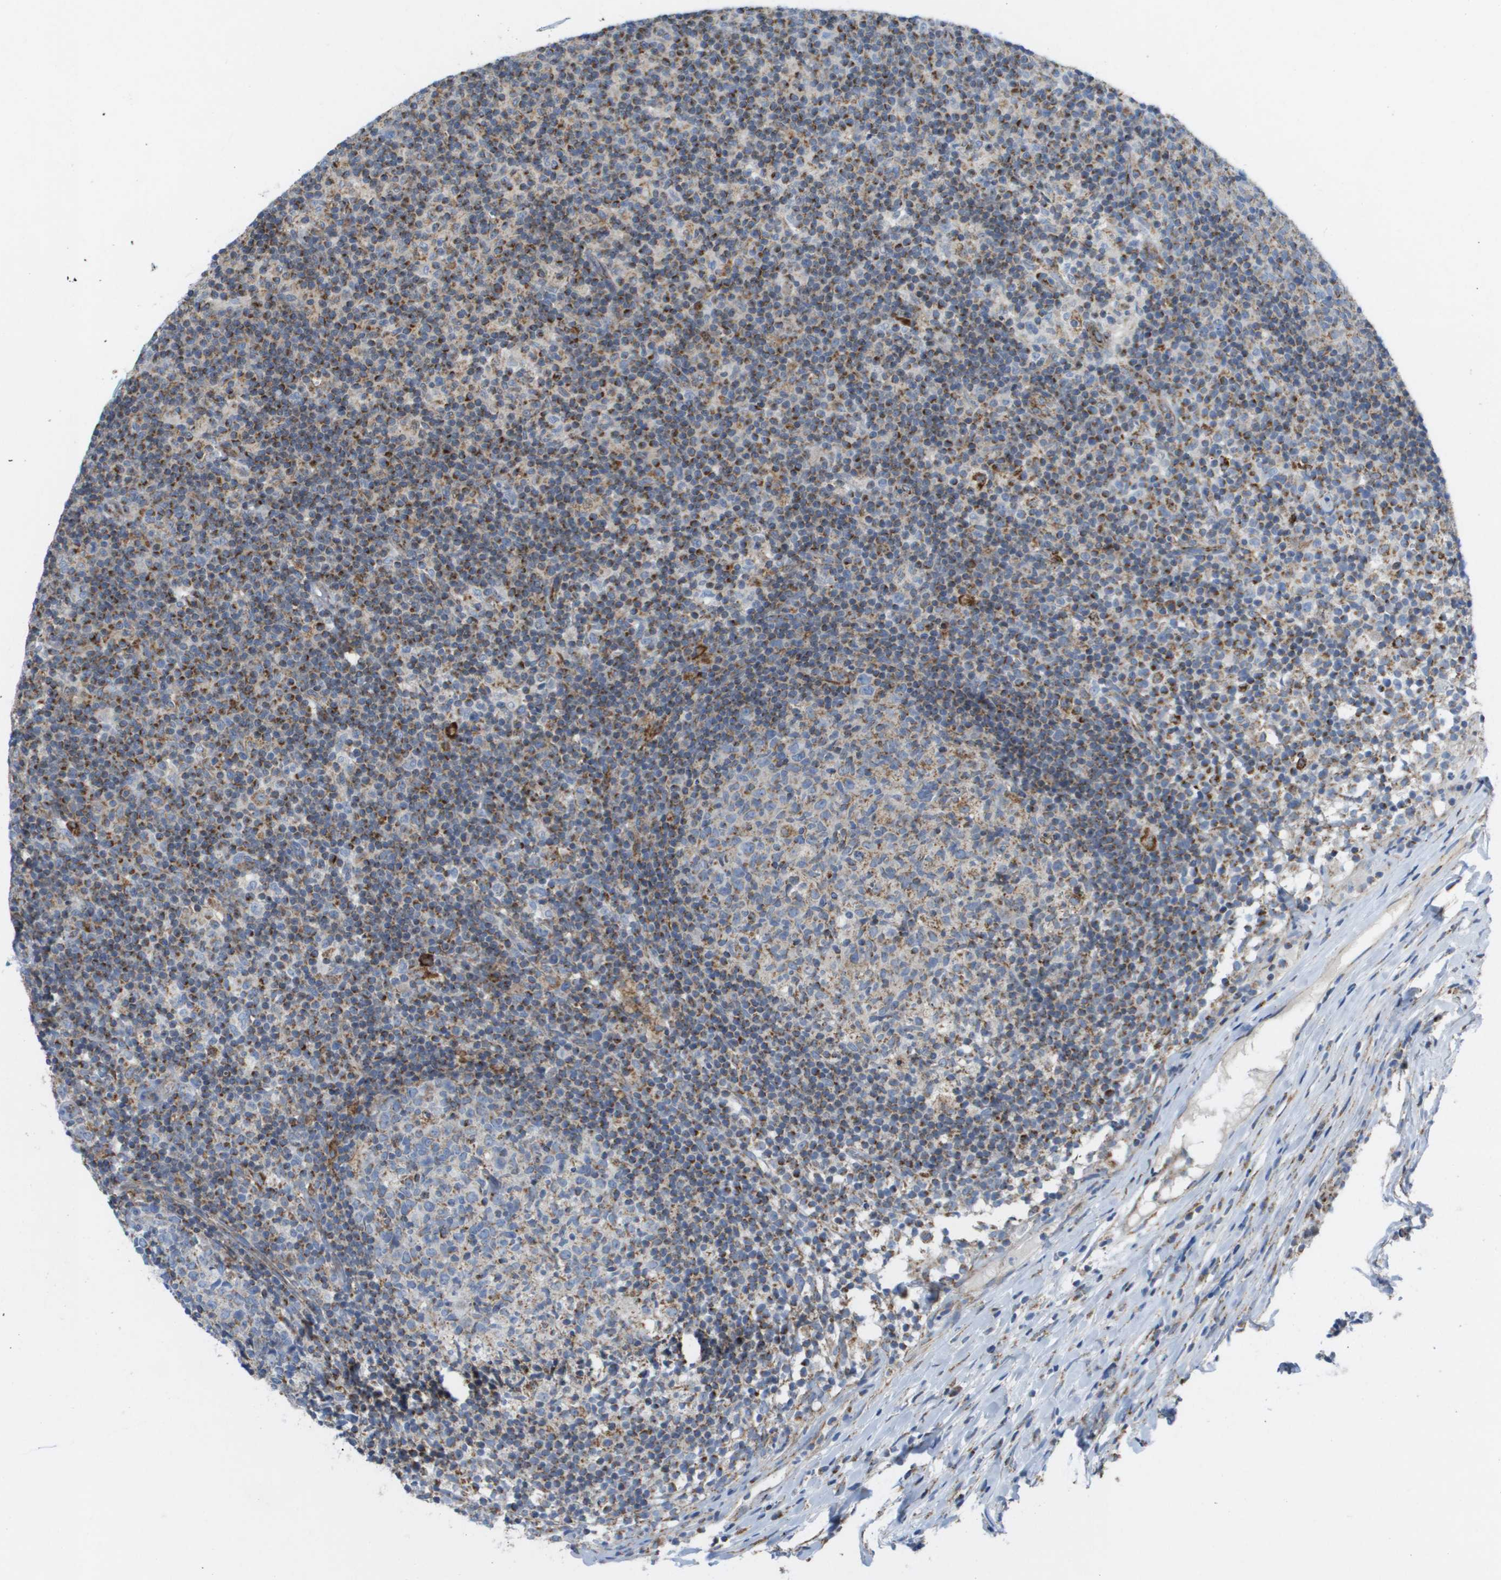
{"staining": {"intensity": "weak", "quantity": "<25%", "location": "cytoplasmic/membranous"}, "tissue": "lymph node", "cell_type": "Germinal center cells", "image_type": "normal", "snomed": [{"axis": "morphology", "description": "Normal tissue, NOS"}, {"axis": "morphology", "description": "Inflammation, NOS"}, {"axis": "topography", "description": "Lymph node"}], "caption": "Human lymph node stained for a protein using immunohistochemistry (IHC) exhibits no expression in germinal center cells.", "gene": "FIS1", "patient": {"sex": "male", "age": 55}}